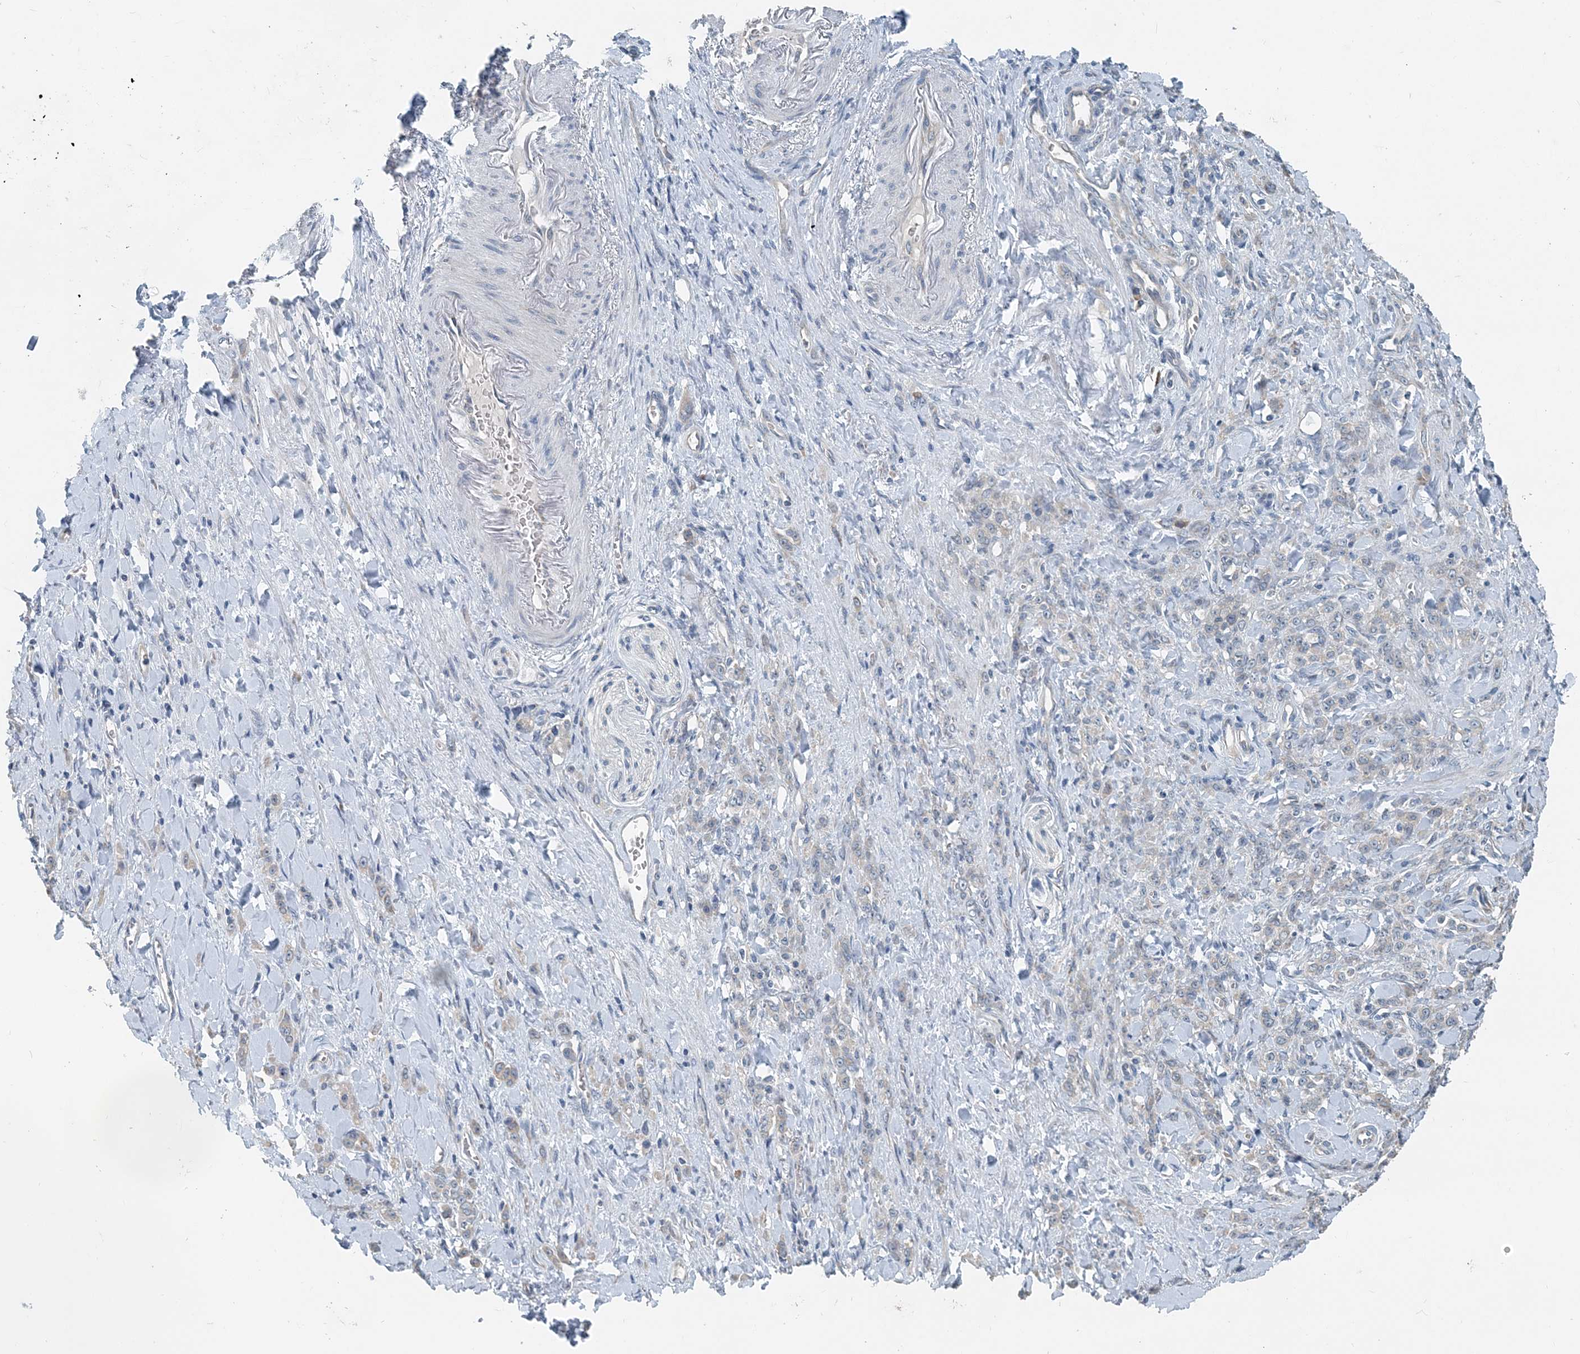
{"staining": {"intensity": "weak", "quantity": "<25%", "location": "cytoplasmic/membranous"}, "tissue": "stomach cancer", "cell_type": "Tumor cells", "image_type": "cancer", "snomed": [{"axis": "morphology", "description": "Normal tissue, NOS"}, {"axis": "morphology", "description": "Adenocarcinoma, NOS"}, {"axis": "topography", "description": "Stomach"}], "caption": "An immunohistochemistry image of adenocarcinoma (stomach) is shown. There is no staining in tumor cells of adenocarcinoma (stomach). The staining is performed using DAB (3,3'-diaminobenzidine) brown chromogen with nuclei counter-stained in using hematoxylin.", "gene": "EEF1A2", "patient": {"sex": "male", "age": 82}}